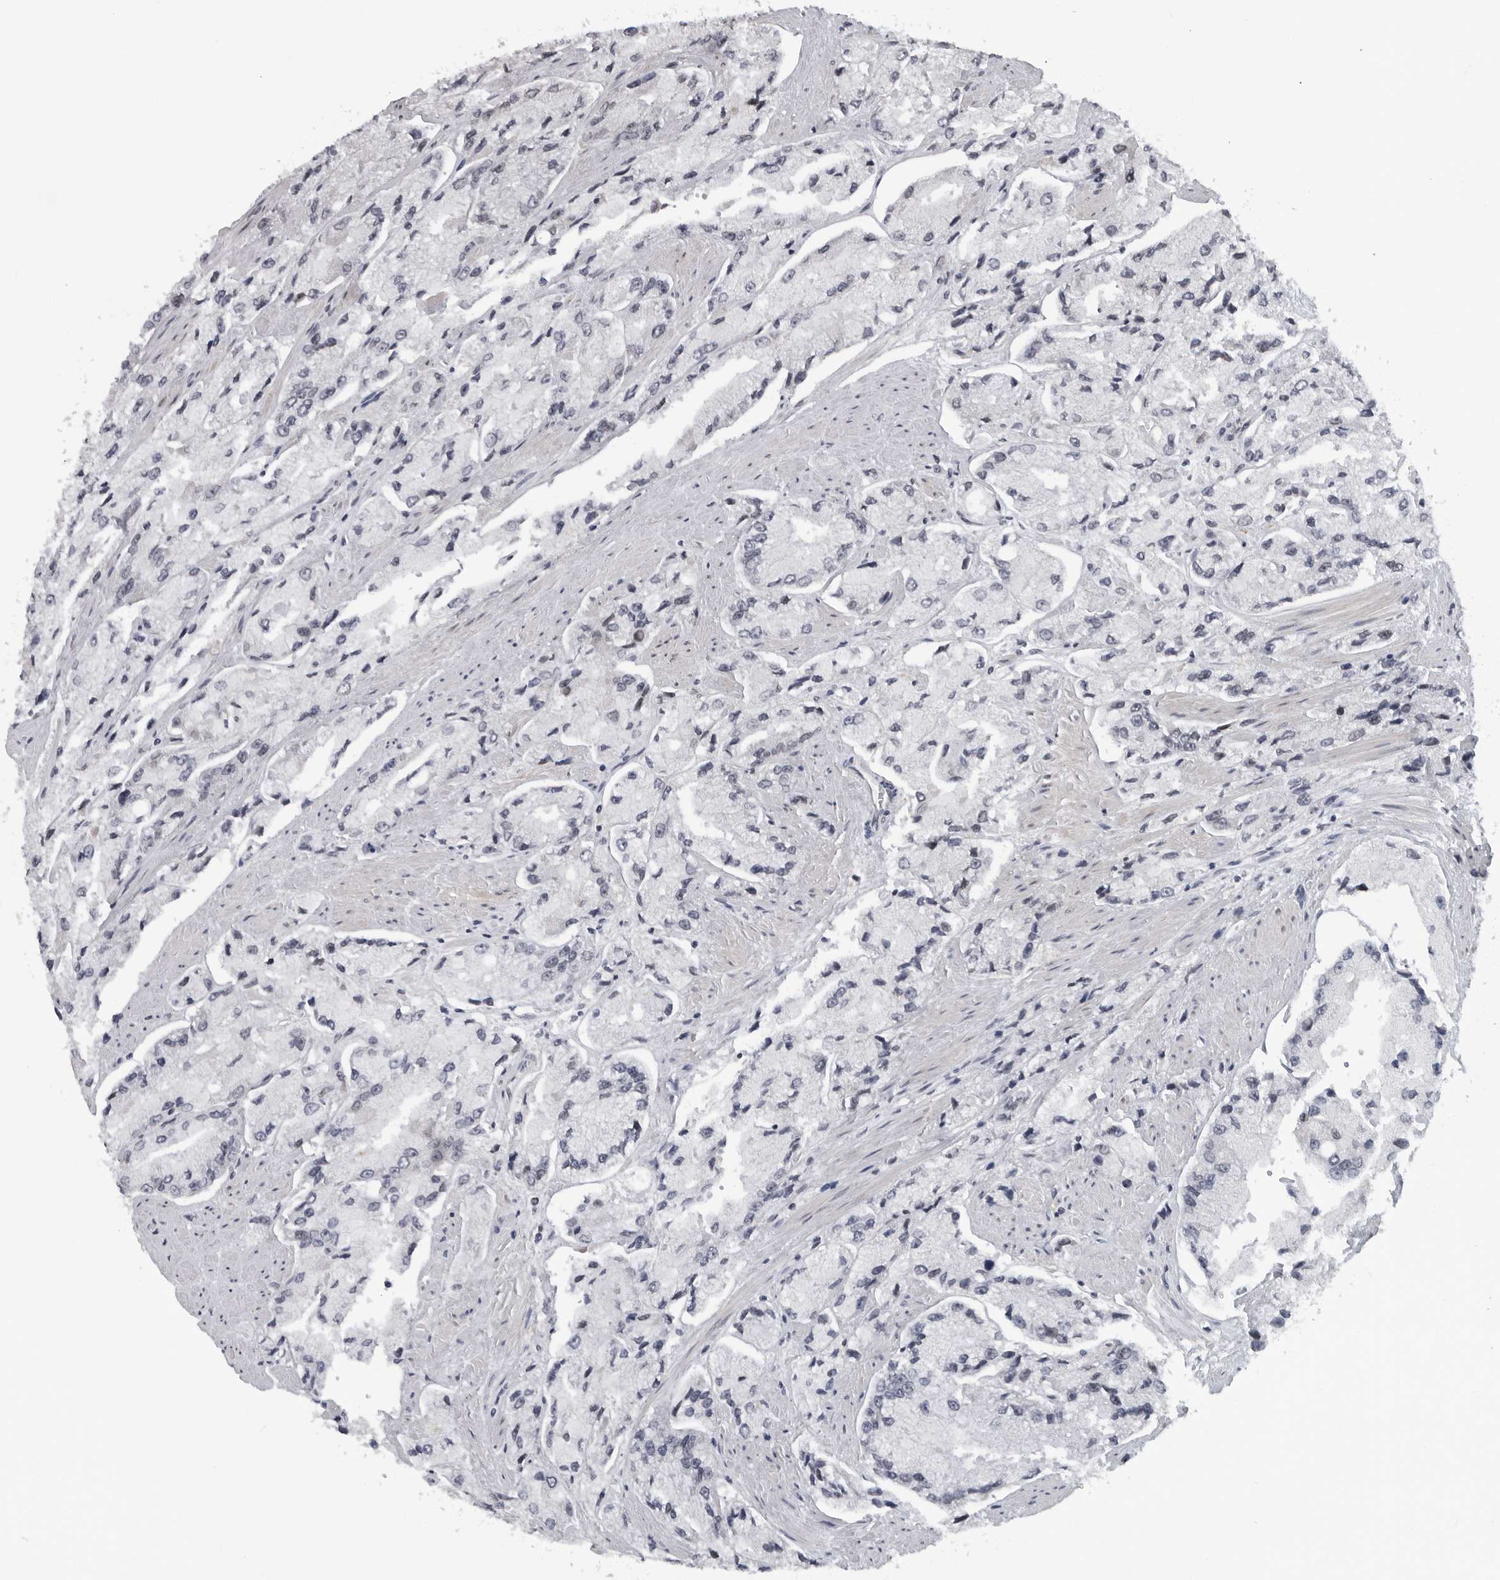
{"staining": {"intensity": "negative", "quantity": "none", "location": "none"}, "tissue": "prostate cancer", "cell_type": "Tumor cells", "image_type": "cancer", "snomed": [{"axis": "morphology", "description": "Adenocarcinoma, High grade"}, {"axis": "topography", "description": "Prostate"}], "caption": "Adenocarcinoma (high-grade) (prostate) stained for a protein using IHC displays no positivity tumor cells.", "gene": "MAF", "patient": {"sex": "male", "age": 58}}